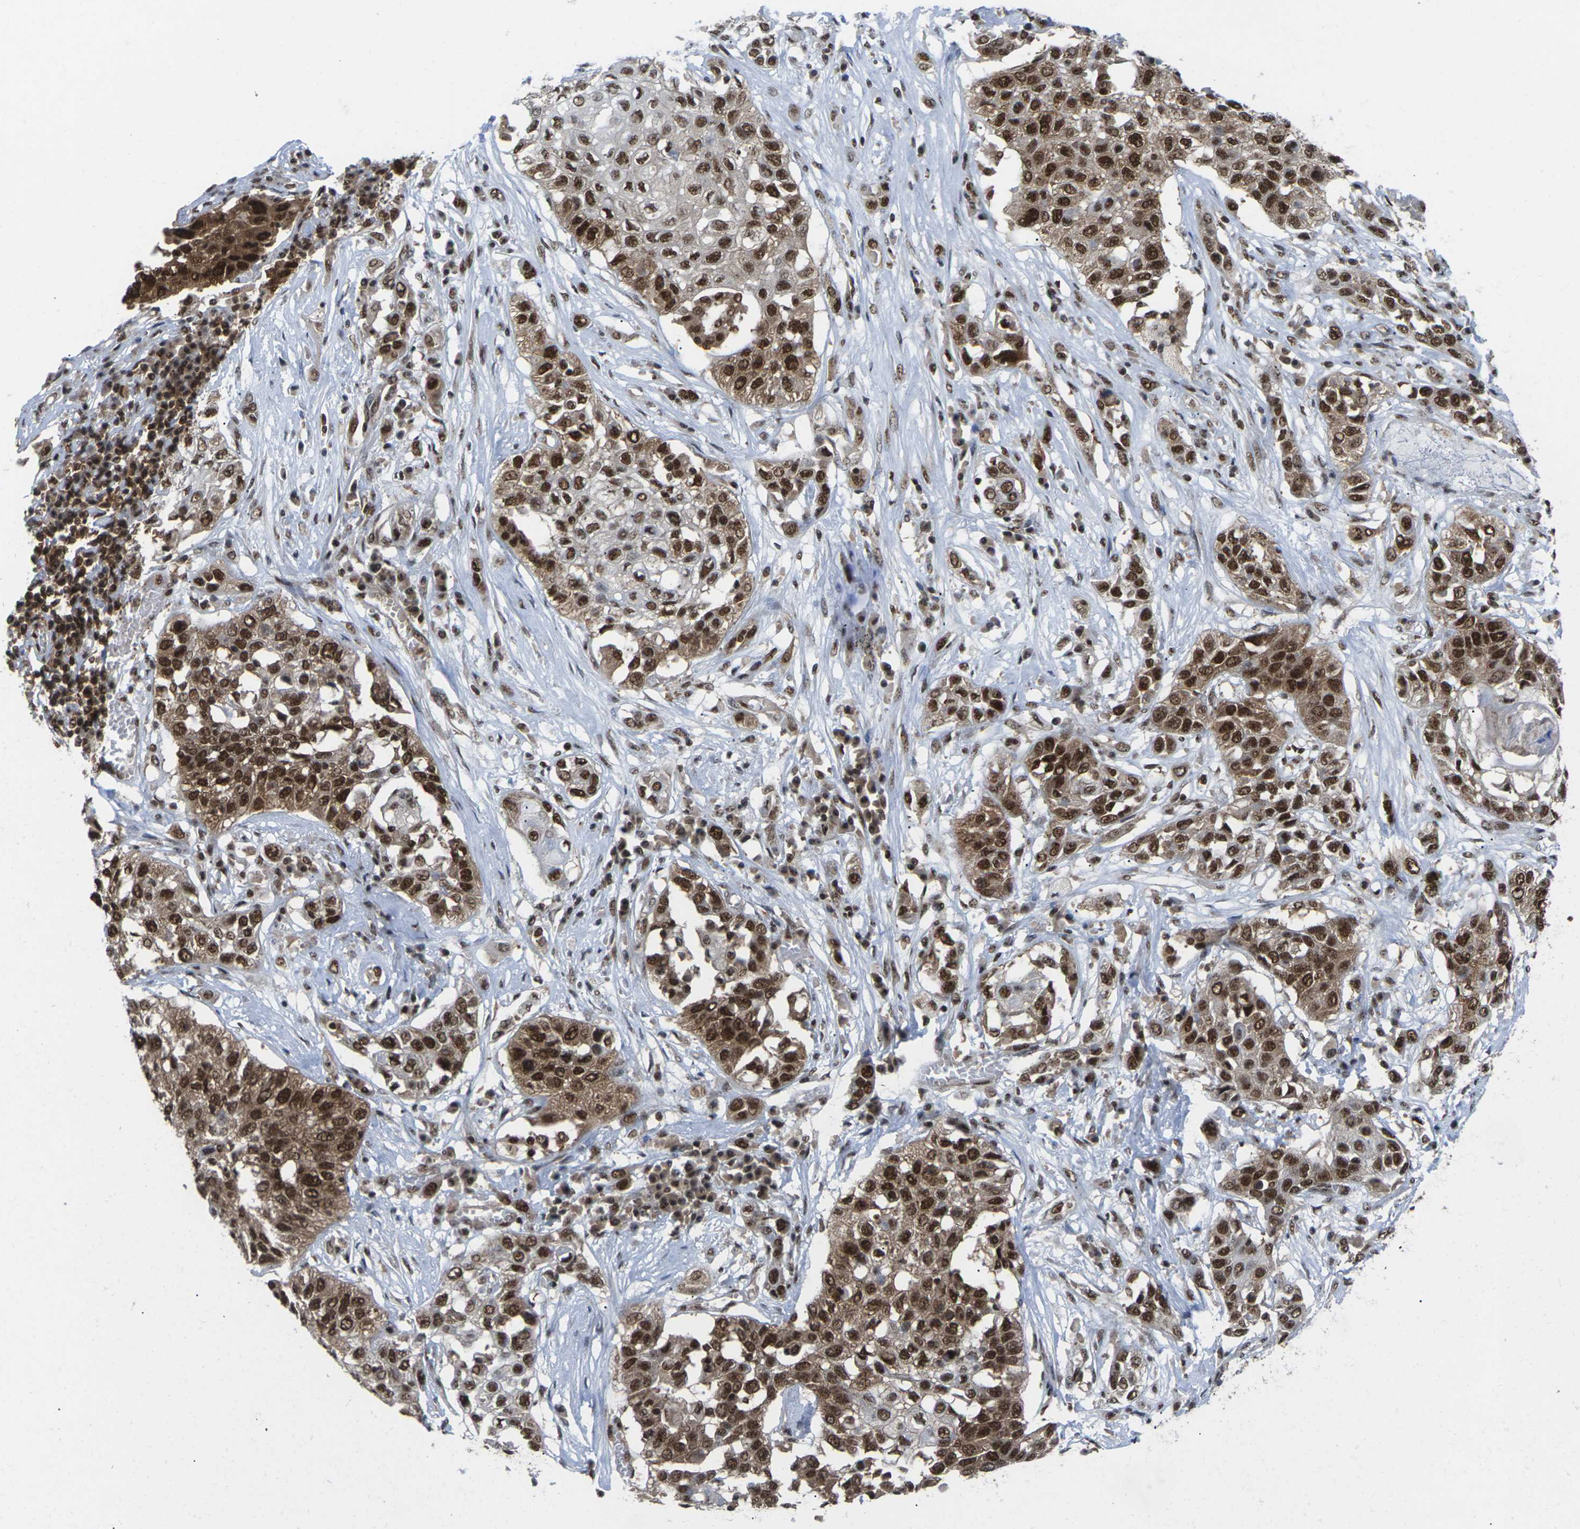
{"staining": {"intensity": "strong", "quantity": ">75%", "location": "cytoplasmic/membranous,nuclear"}, "tissue": "lung cancer", "cell_type": "Tumor cells", "image_type": "cancer", "snomed": [{"axis": "morphology", "description": "Squamous cell carcinoma, NOS"}, {"axis": "topography", "description": "Lung"}], "caption": "Immunohistochemical staining of human lung cancer (squamous cell carcinoma) exhibits strong cytoplasmic/membranous and nuclear protein positivity in about >75% of tumor cells.", "gene": "MAGOH", "patient": {"sex": "male", "age": 71}}